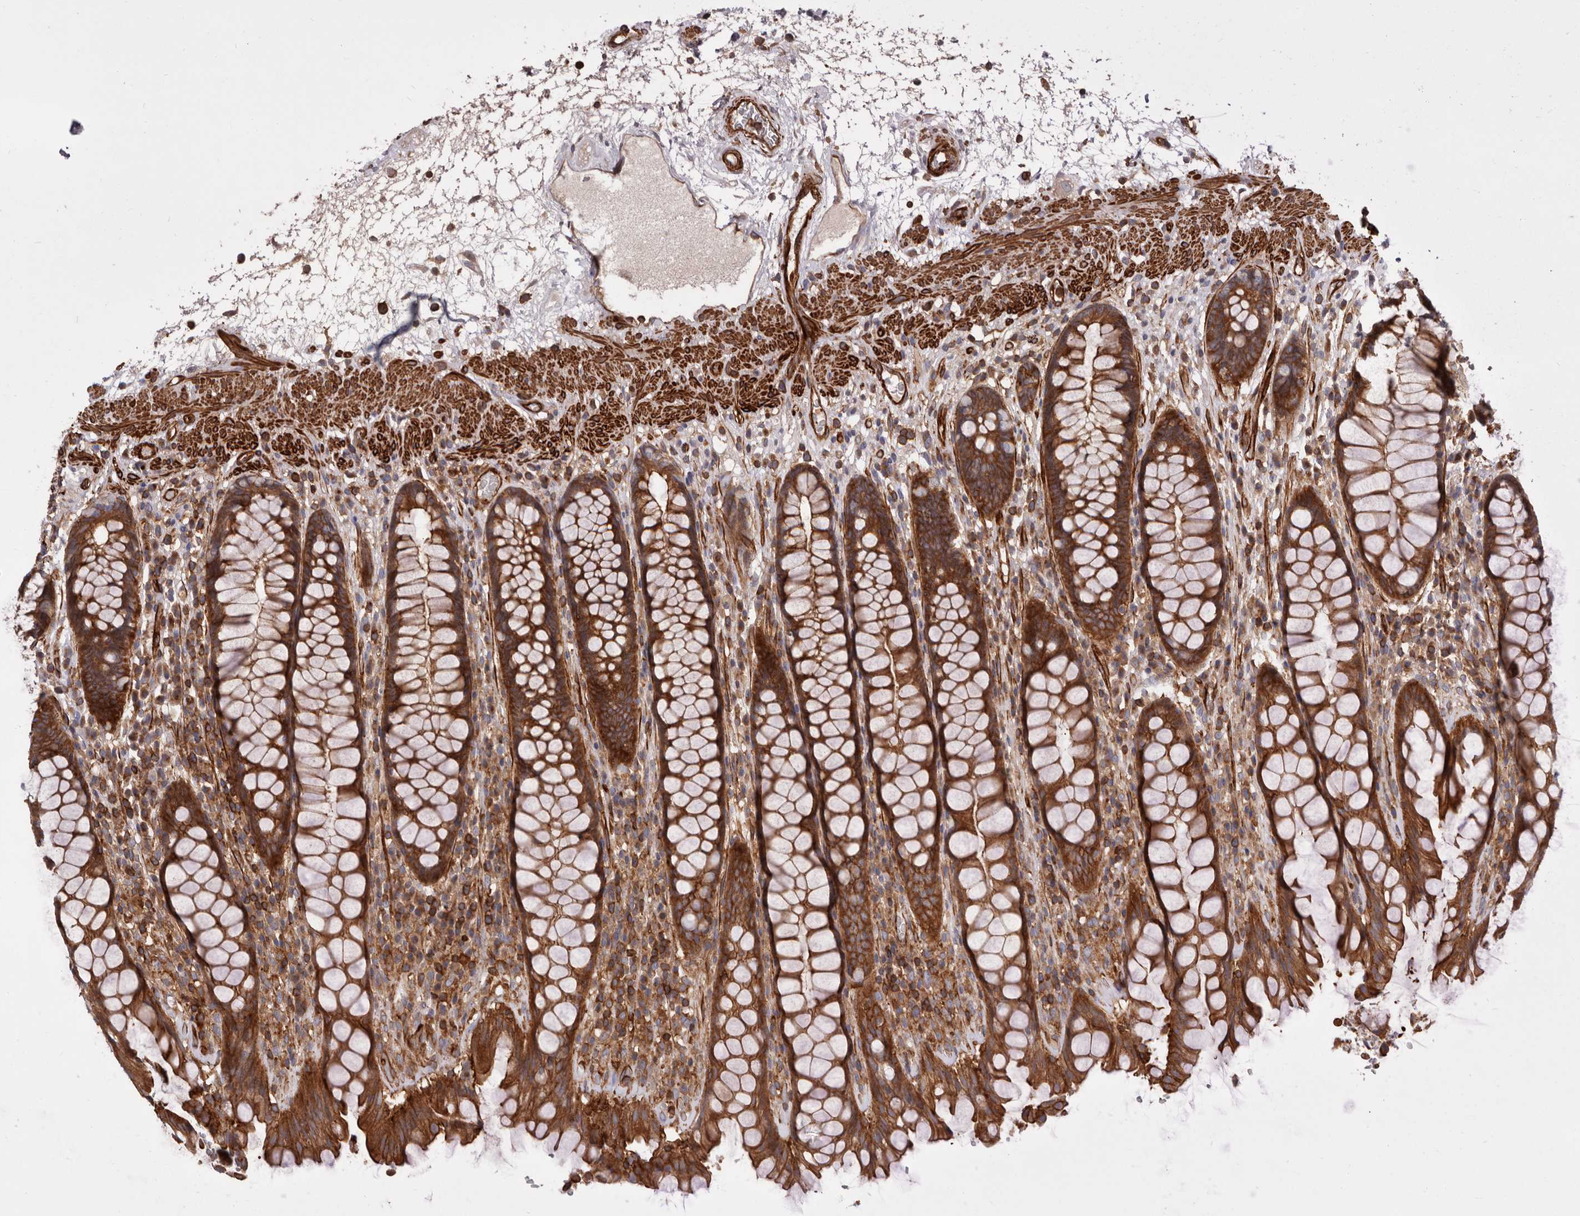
{"staining": {"intensity": "strong", "quantity": ">75%", "location": "cytoplasmic/membranous"}, "tissue": "rectum", "cell_type": "Glandular cells", "image_type": "normal", "snomed": [{"axis": "morphology", "description": "Normal tissue, NOS"}, {"axis": "topography", "description": "Rectum"}], "caption": "Unremarkable rectum was stained to show a protein in brown. There is high levels of strong cytoplasmic/membranous expression in approximately >75% of glandular cells.", "gene": "TMC7", "patient": {"sex": "male", "age": 64}}